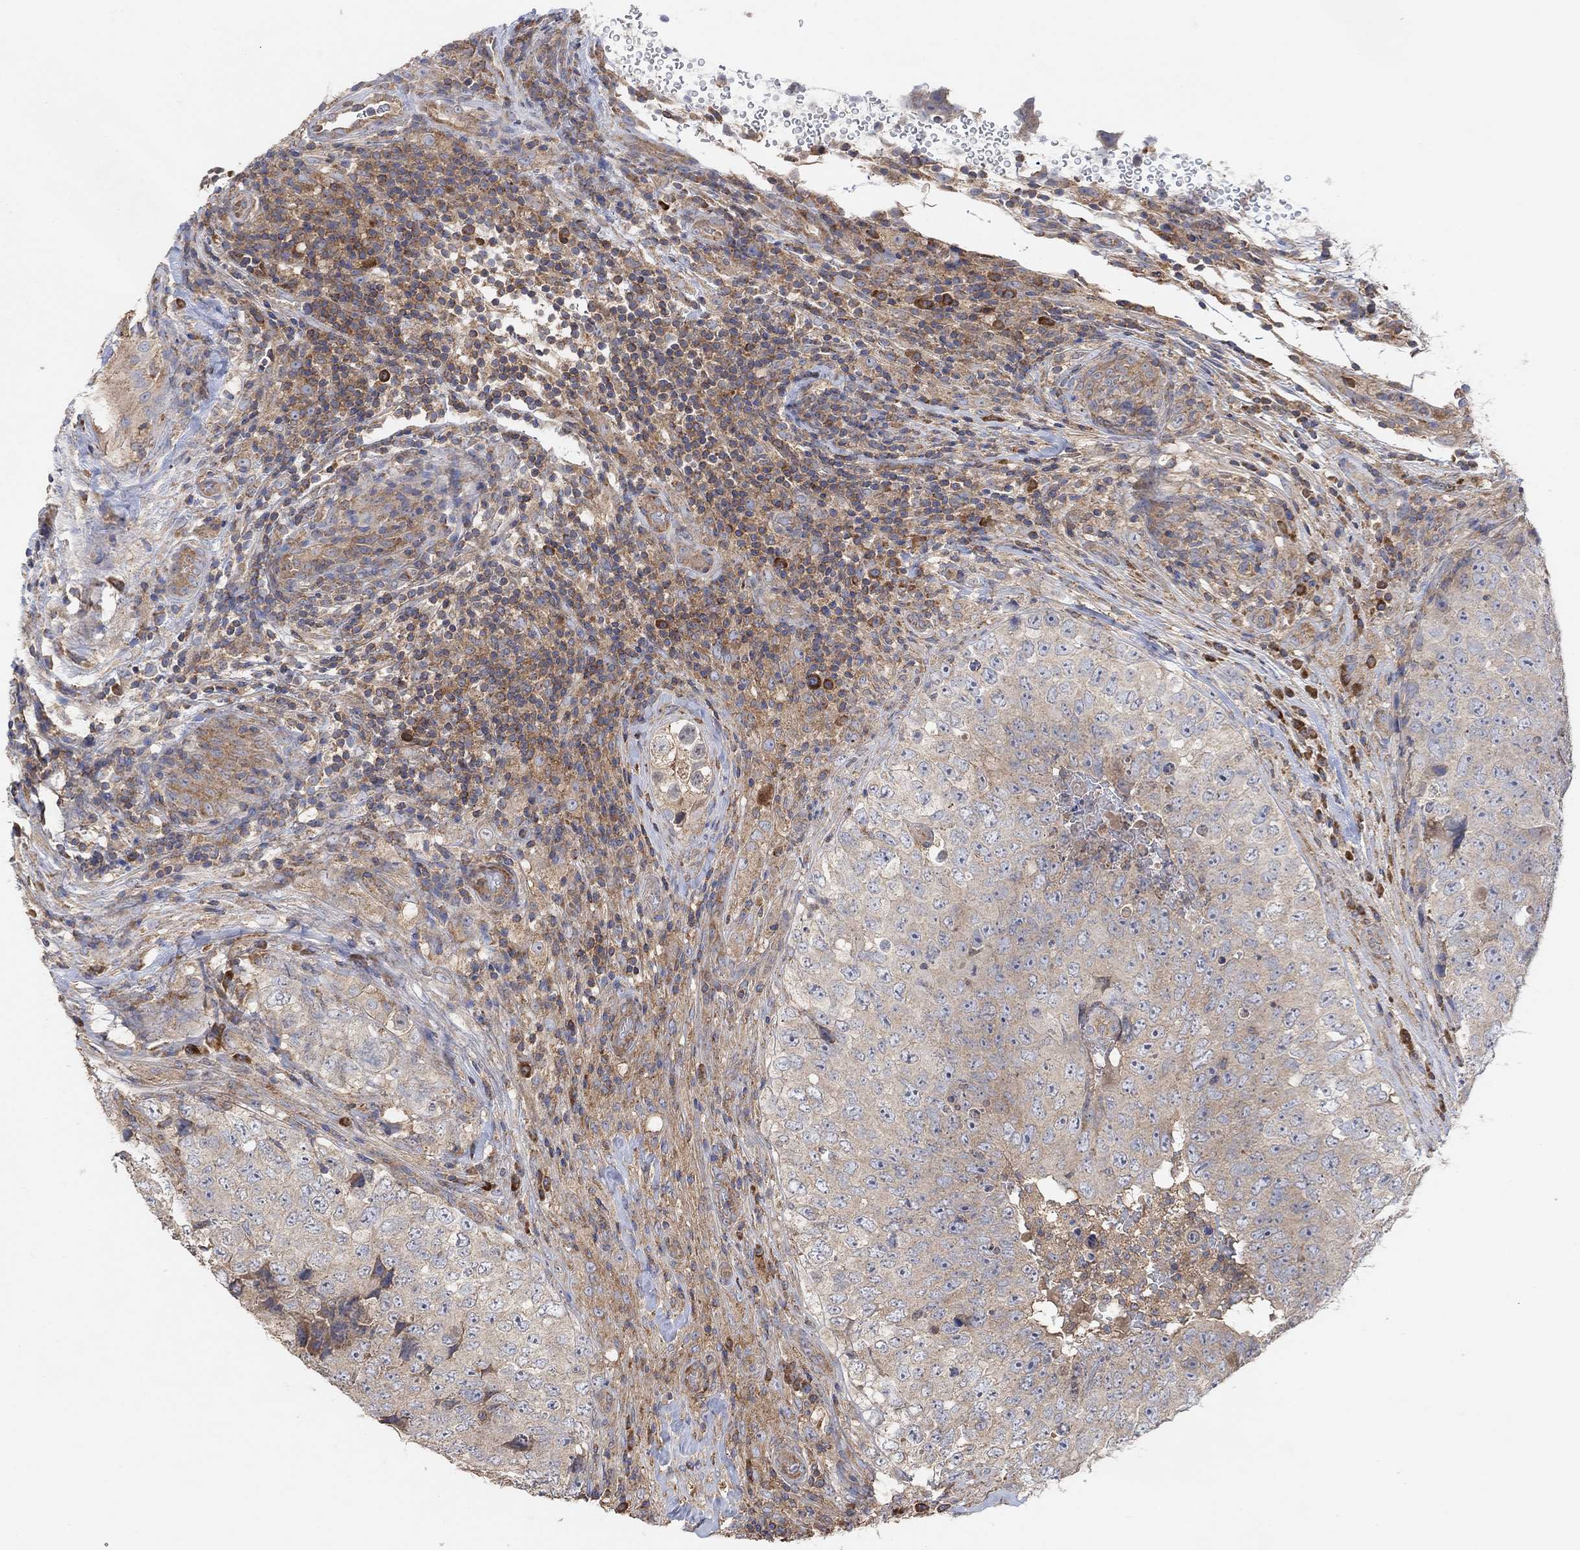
{"staining": {"intensity": "weak", "quantity": "<25%", "location": "cytoplasmic/membranous"}, "tissue": "testis cancer", "cell_type": "Tumor cells", "image_type": "cancer", "snomed": [{"axis": "morphology", "description": "Seminoma, NOS"}, {"axis": "topography", "description": "Testis"}], "caption": "Immunohistochemical staining of human testis cancer (seminoma) shows no significant expression in tumor cells. (DAB immunohistochemistry visualized using brightfield microscopy, high magnification).", "gene": "BLOC1S3", "patient": {"sex": "male", "age": 34}}